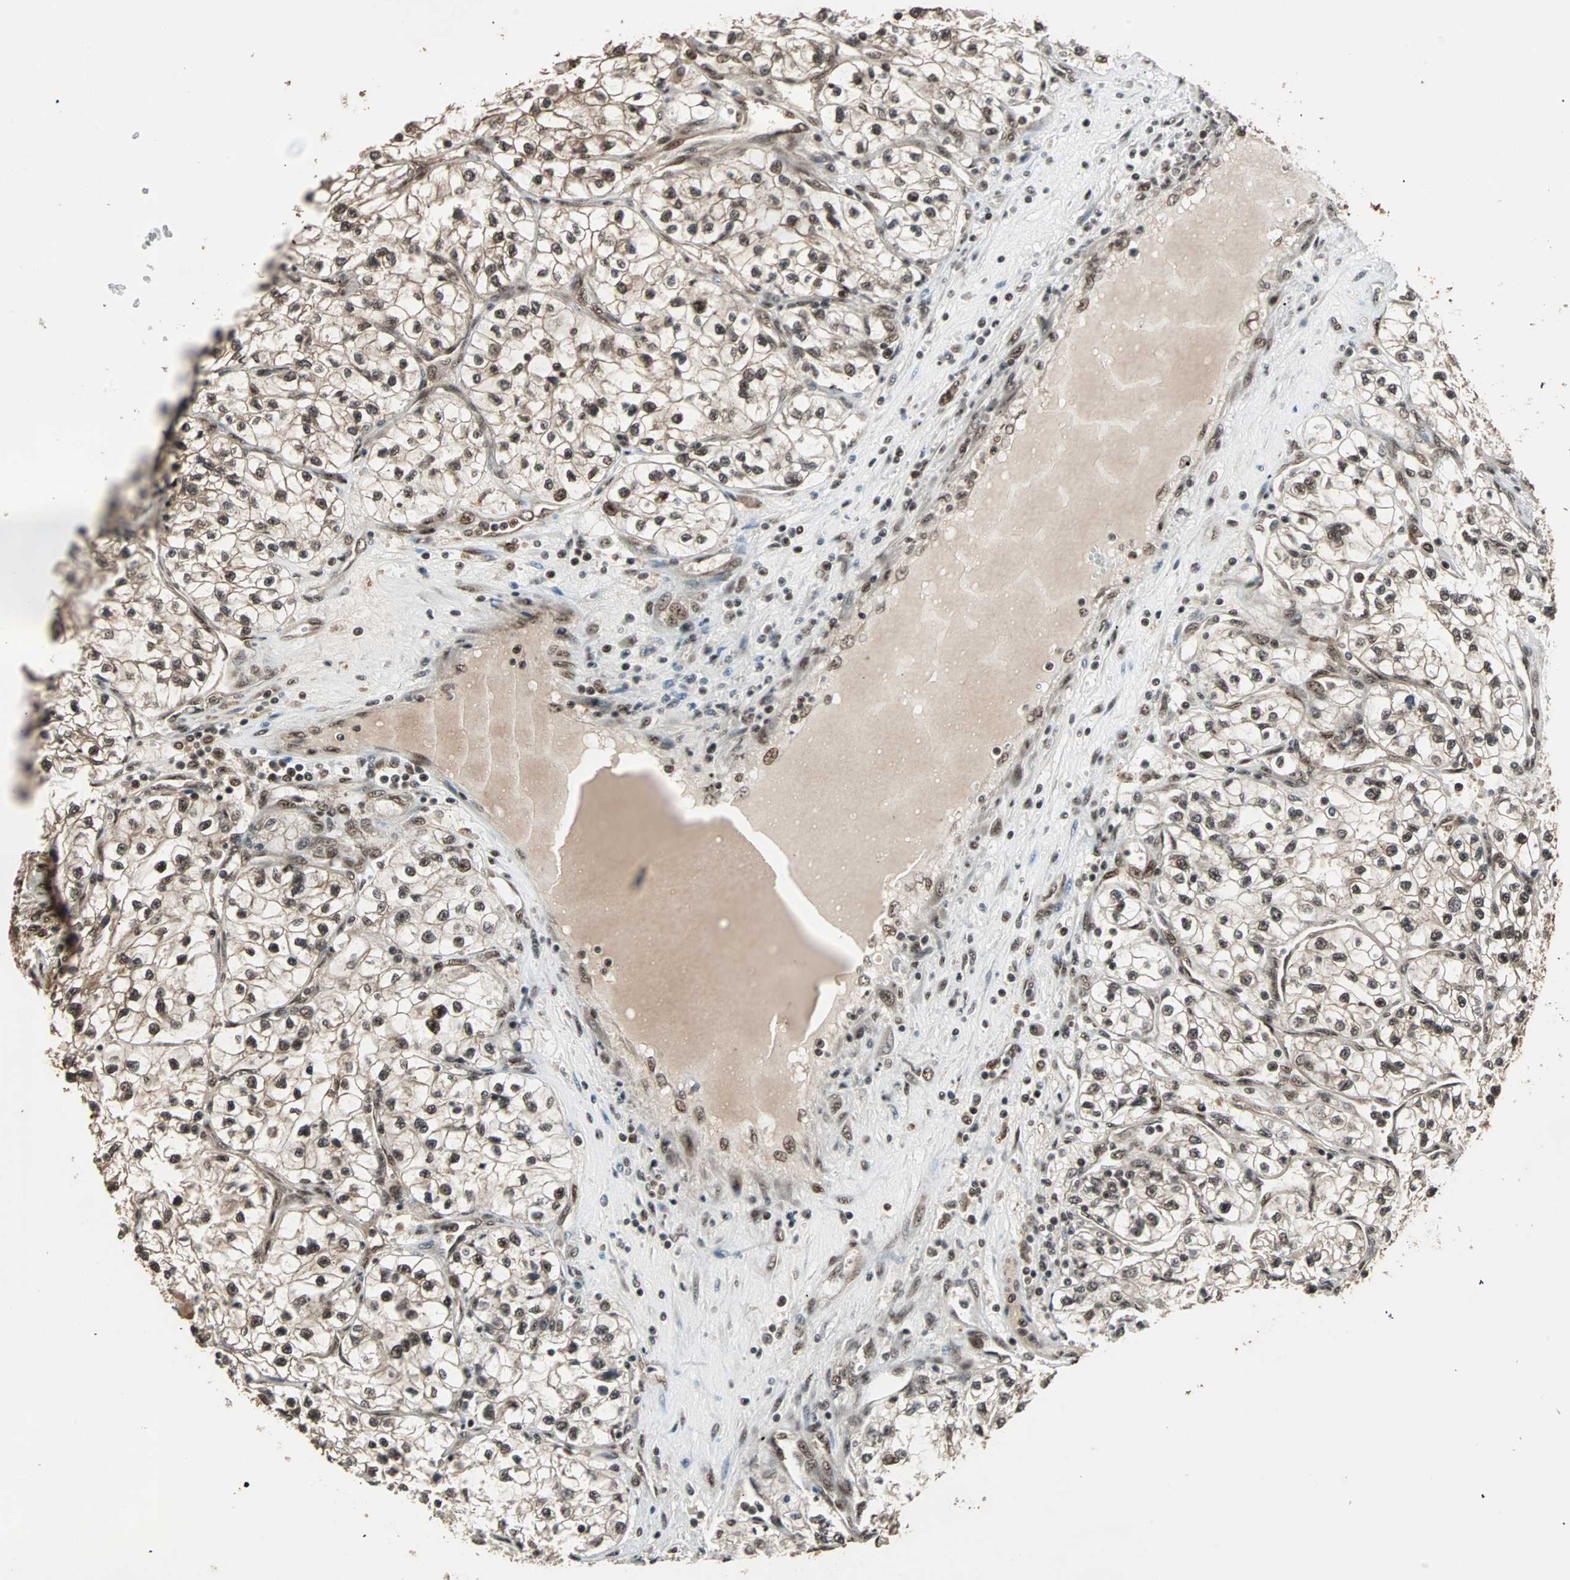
{"staining": {"intensity": "strong", "quantity": ">75%", "location": "cytoplasmic/membranous,nuclear"}, "tissue": "renal cancer", "cell_type": "Tumor cells", "image_type": "cancer", "snomed": [{"axis": "morphology", "description": "Adenocarcinoma, NOS"}, {"axis": "topography", "description": "Kidney"}], "caption": "Protein expression analysis of renal cancer displays strong cytoplasmic/membranous and nuclear staining in approximately >75% of tumor cells.", "gene": "ZNF44", "patient": {"sex": "female", "age": 57}}